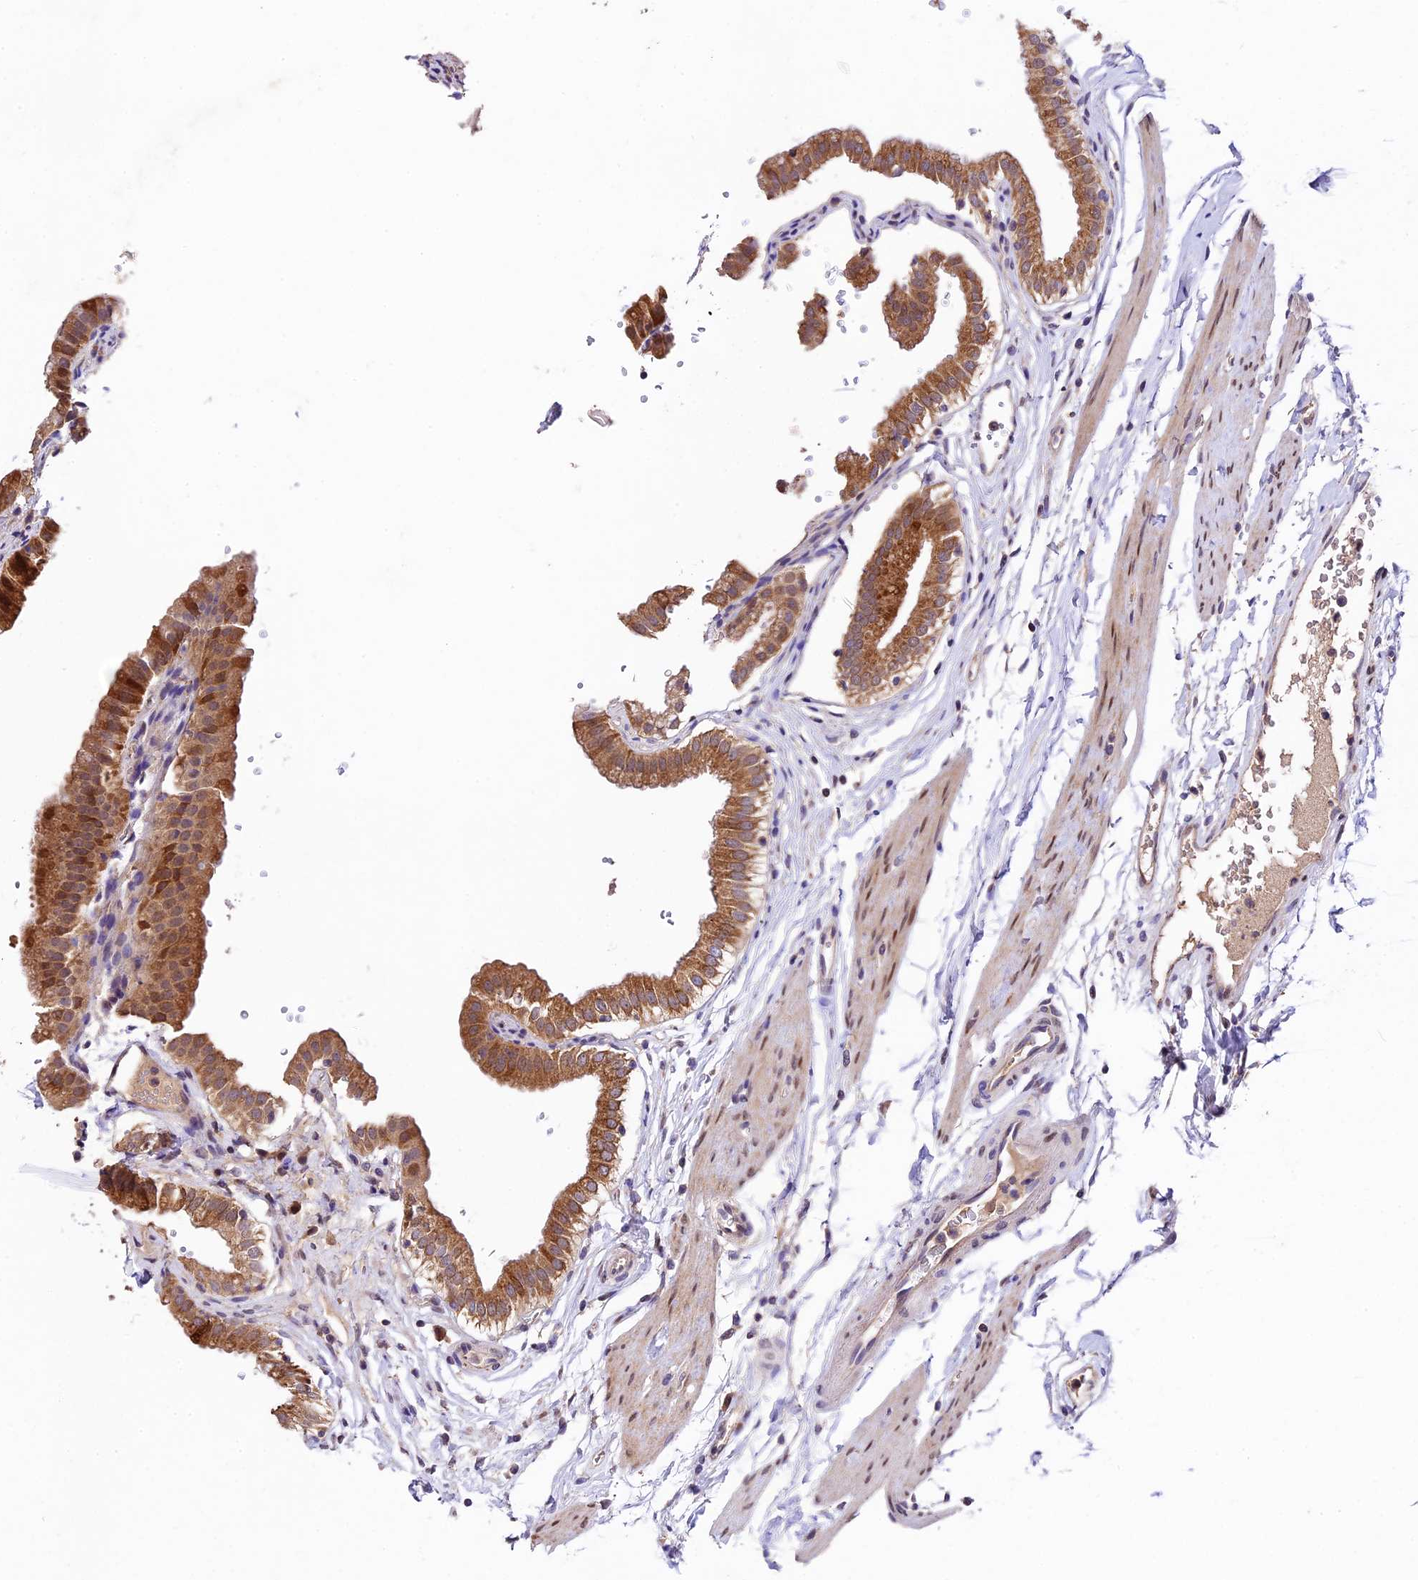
{"staining": {"intensity": "moderate", "quantity": ">75%", "location": "cytoplasmic/membranous,nuclear"}, "tissue": "gallbladder", "cell_type": "Glandular cells", "image_type": "normal", "snomed": [{"axis": "morphology", "description": "Normal tissue, NOS"}, {"axis": "topography", "description": "Gallbladder"}], "caption": "A medium amount of moderate cytoplasmic/membranous,nuclear positivity is identified in about >75% of glandular cells in normal gallbladder. The staining is performed using DAB brown chromogen to label protein expression. The nuclei are counter-stained blue using hematoxylin.", "gene": "SBNO2", "patient": {"sex": "female", "age": 61}}